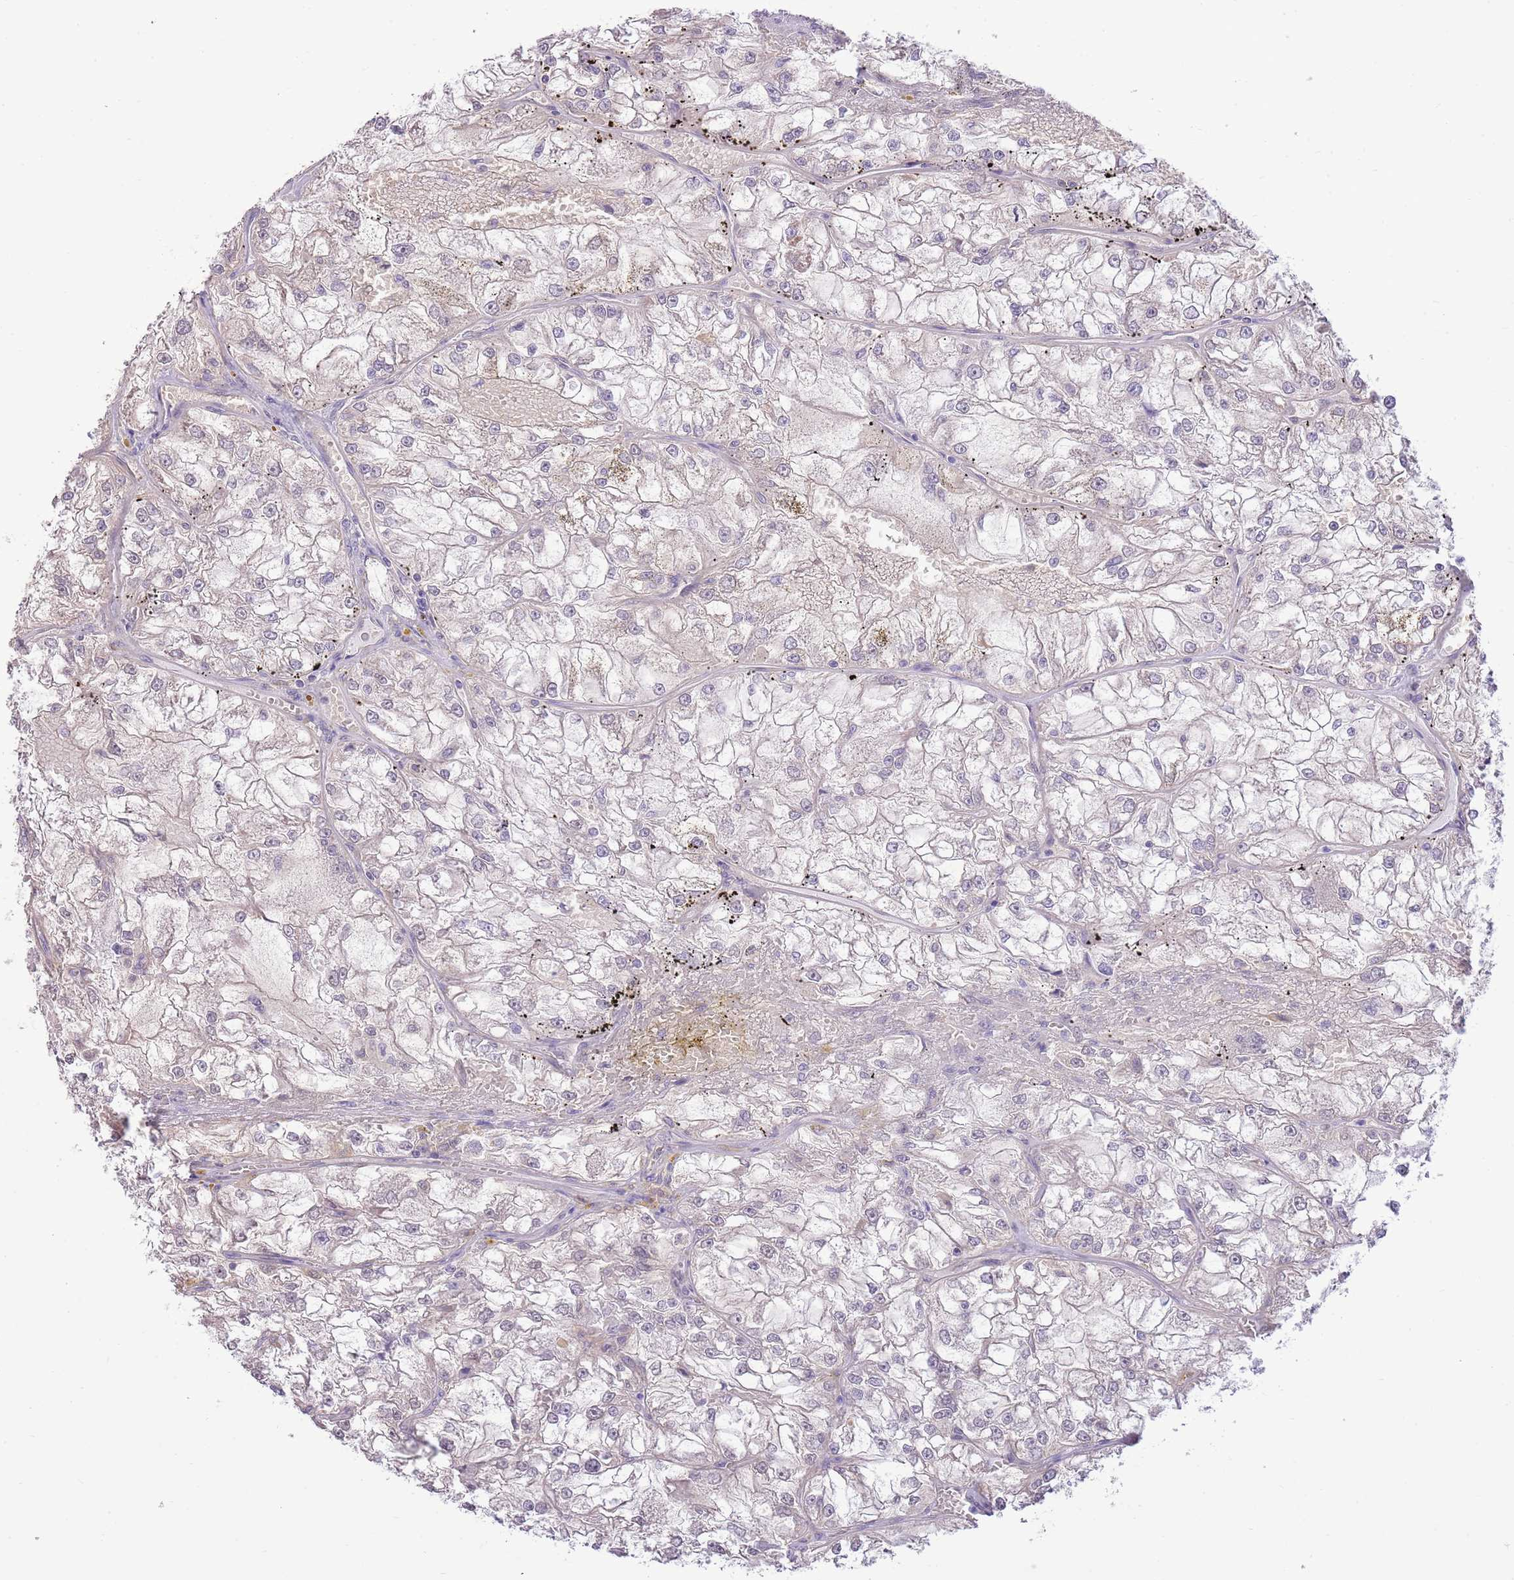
{"staining": {"intensity": "negative", "quantity": "none", "location": "none"}, "tissue": "renal cancer", "cell_type": "Tumor cells", "image_type": "cancer", "snomed": [{"axis": "morphology", "description": "Adenocarcinoma, NOS"}, {"axis": "topography", "description": "Kidney"}], "caption": "High power microscopy photomicrograph of an immunohistochemistry (IHC) micrograph of renal cancer (adenocarcinoma), revealing no significant expression in tumor cells.", "gene": "NSFL1C", "patient": {"sex": "female", "age": 72}}